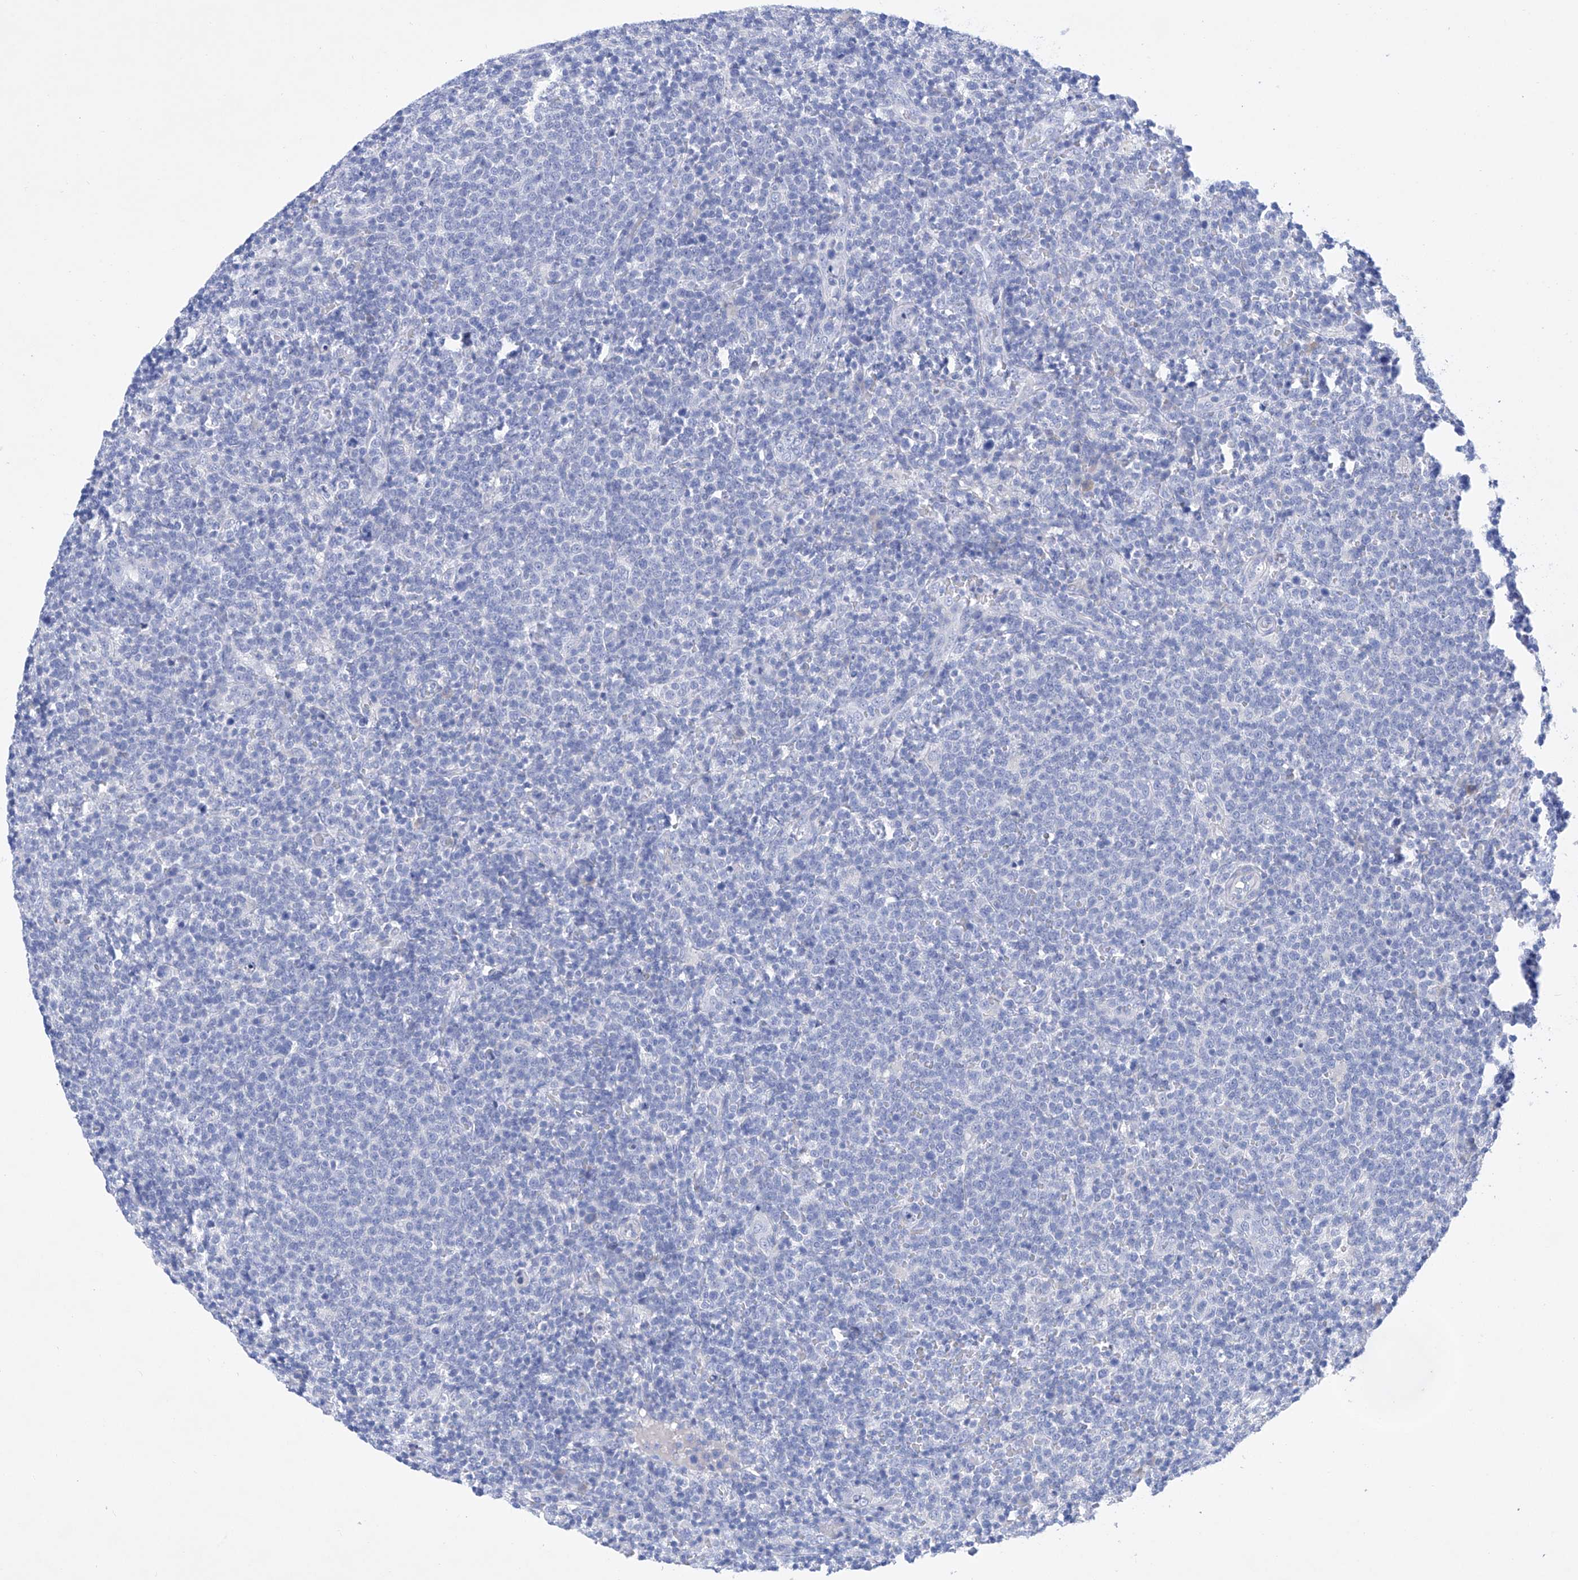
{"staining": {"intensity": "negative", "quantity": "none", "location": "none"}, "tissue": "lymphoma", "cell_type": "Tumor cells", "image_type": "cancer", "snomed": [{"axis": "morphology", "description": "Malignant lymphoma, non-Hodgkin's type, High grade"}, {"axis": "topography", "description": "Lymph node"}], "caption": "Immunohistochemical staining of high-grade malignant lymphoma, non-Hodgkin's type demonstrates no significant staining in tumor cells.", "gene": "LURAP1", "patient": {"sex": "male", "age": 61}}